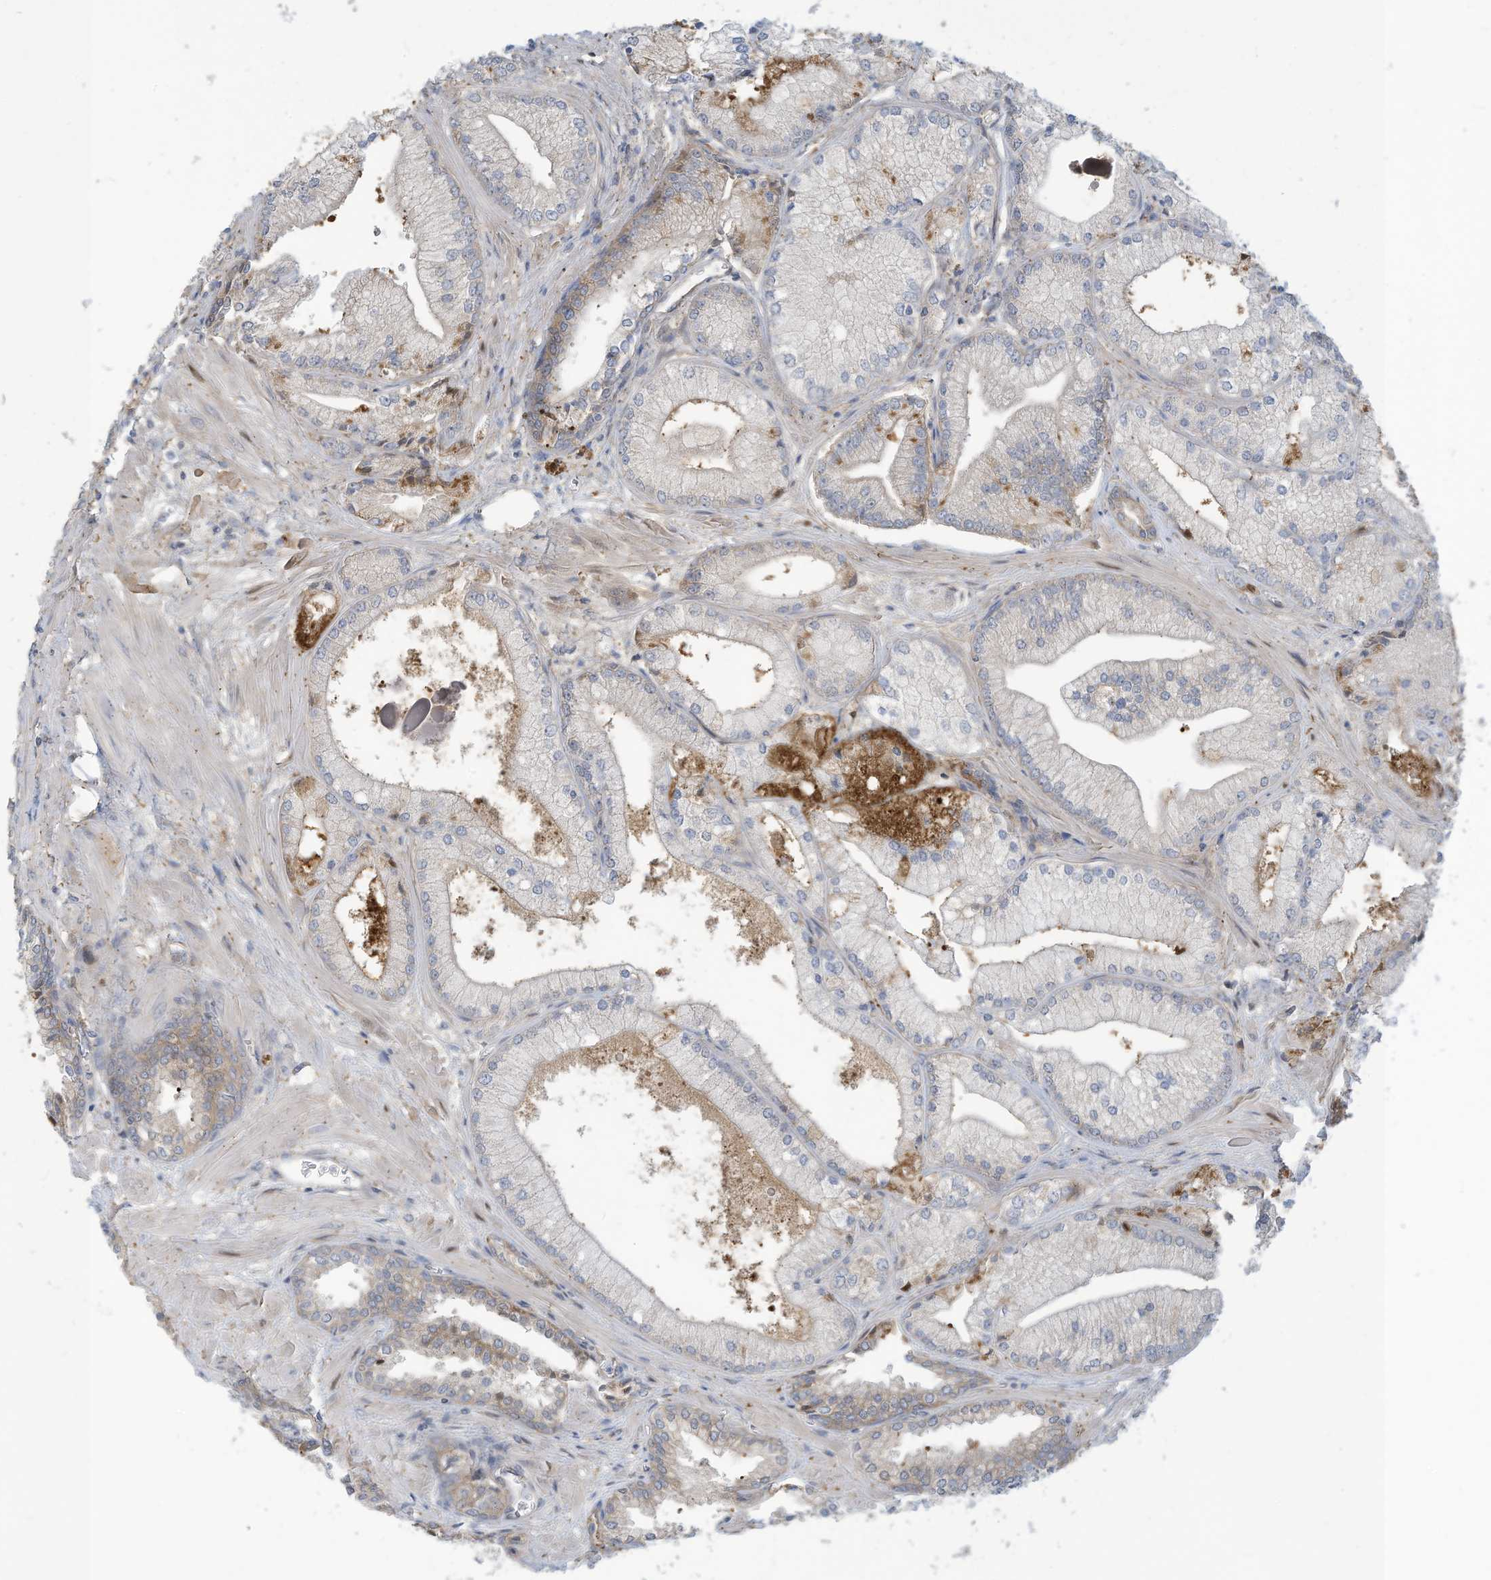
{"staining": {"intensity": "negative", "quantity": "none", "location": "none"}, "tissue": "prostate cancer", "cell_type": "Tumor cells", "image_type": "cancer", "snomed": [{"axis": "morphology", "description": "Adenocarcinoma, Low grade"}, {"axis": "topography", "description": "Prostate"}], "caption": "IHC photomicrograph of prostate cancer (low-grade adenocarcinoma) stained for a protein (brown), which exhibits no positivity in tumor cells. (DAB (3,3'-diaminobenzidine) immunohistochemistry visualized using brightfield microscopy, high magnification).", "gene": "ADAT2", "patient": {"sex": "male", "age": 67}}